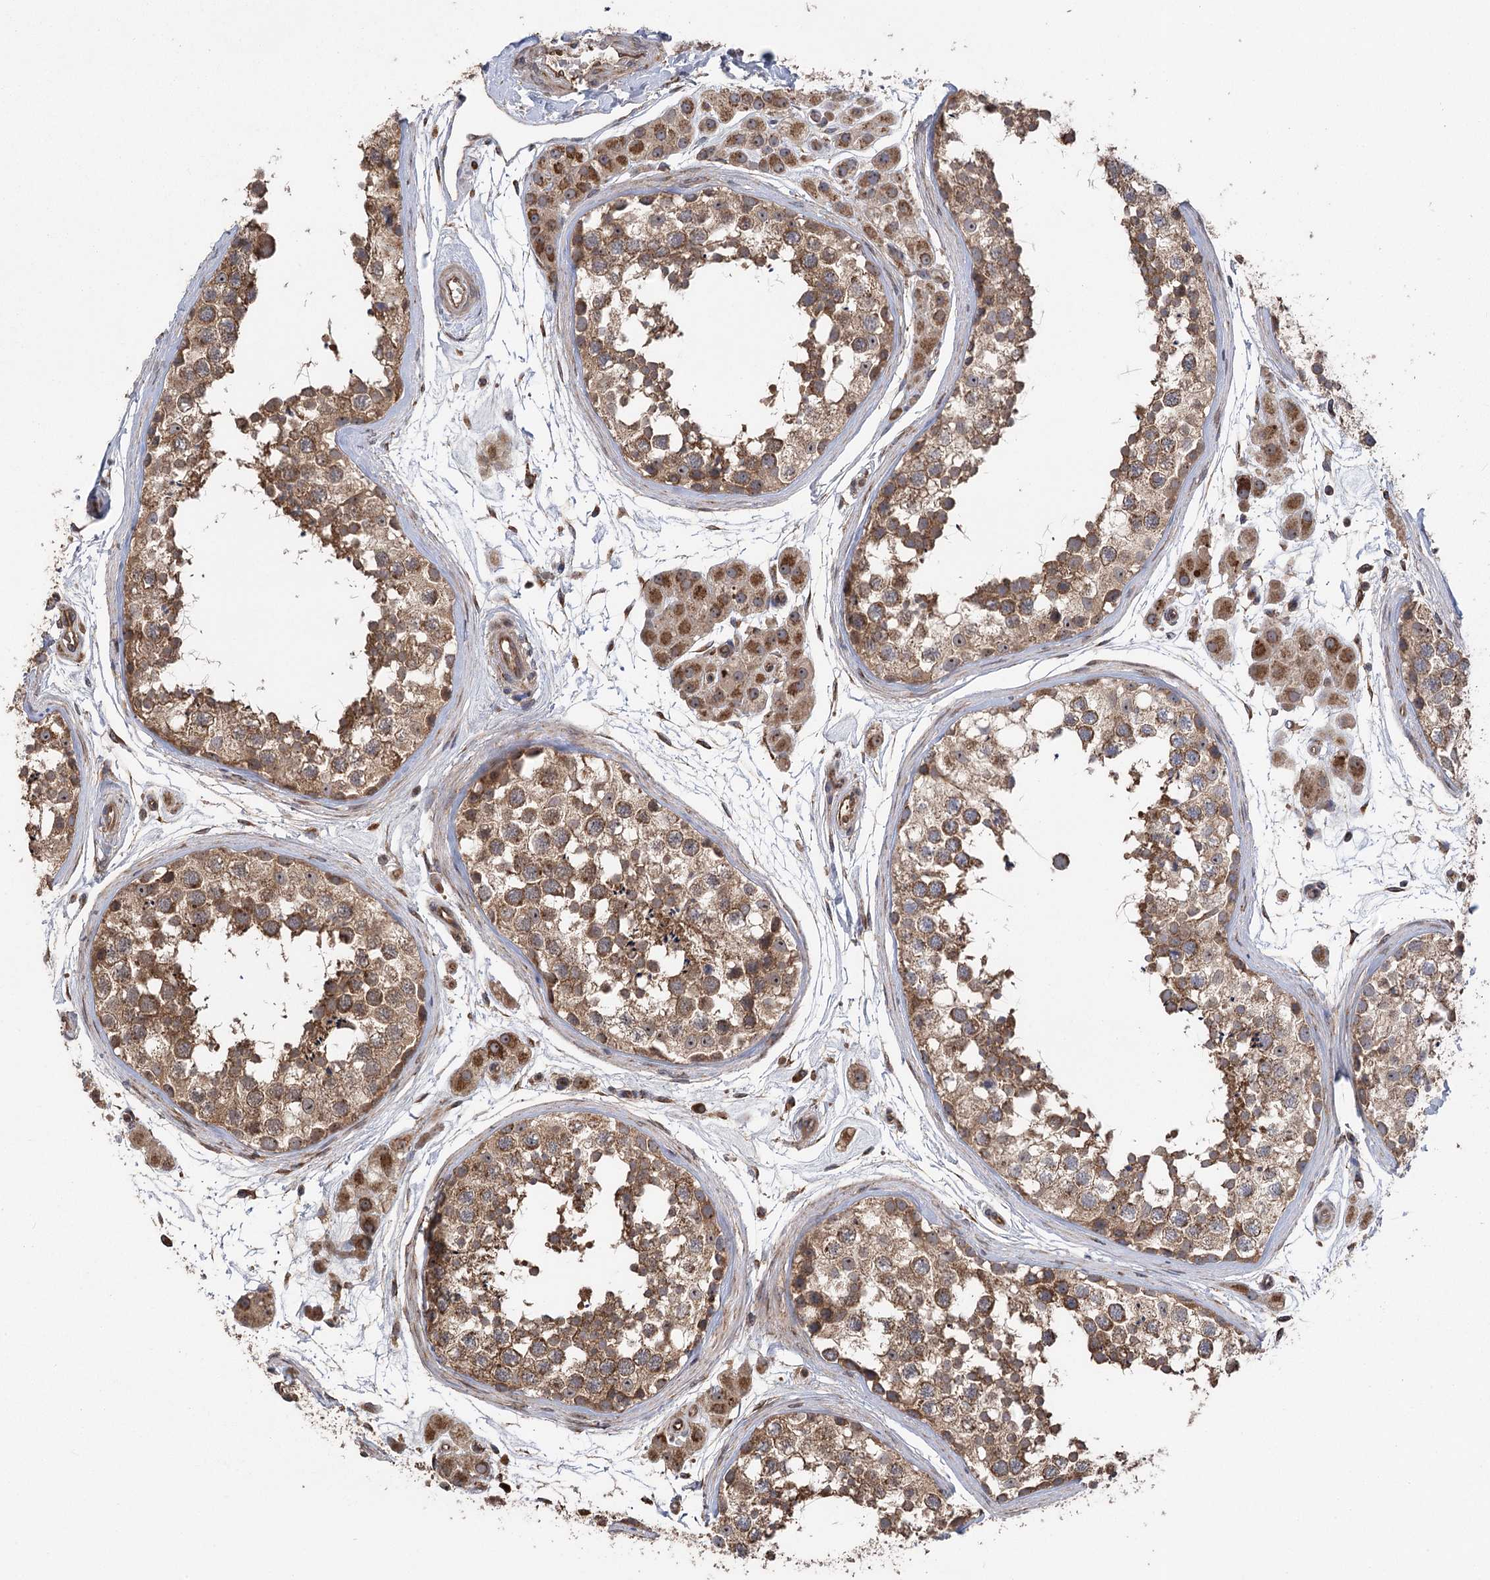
{"staining": {"intensity": "moderate", "quantity": ">75%", "location": "cytoplasmic/membranous"}, "tissue": "testis", "cell_type": "Cells in seminiferous ducts", "image_type": "normal", "snomed": [{"axis": "morphology", "description": "Normal tissue, NOS"}, {"axis": "topography", "description": "Testis"}], "caption": "DAB (3,3'-diaminobenzidine) immunohistochemical staining of benign human testis exhibits moderate cytoplasmic/membranous protein staining in about >75% of cells in seminiferous ducts. The protein of interest is shown in brown color, while the nuclei are stained blue.", "gene": "RWDD4", "patient": {"sex": "male", "age": 56}}